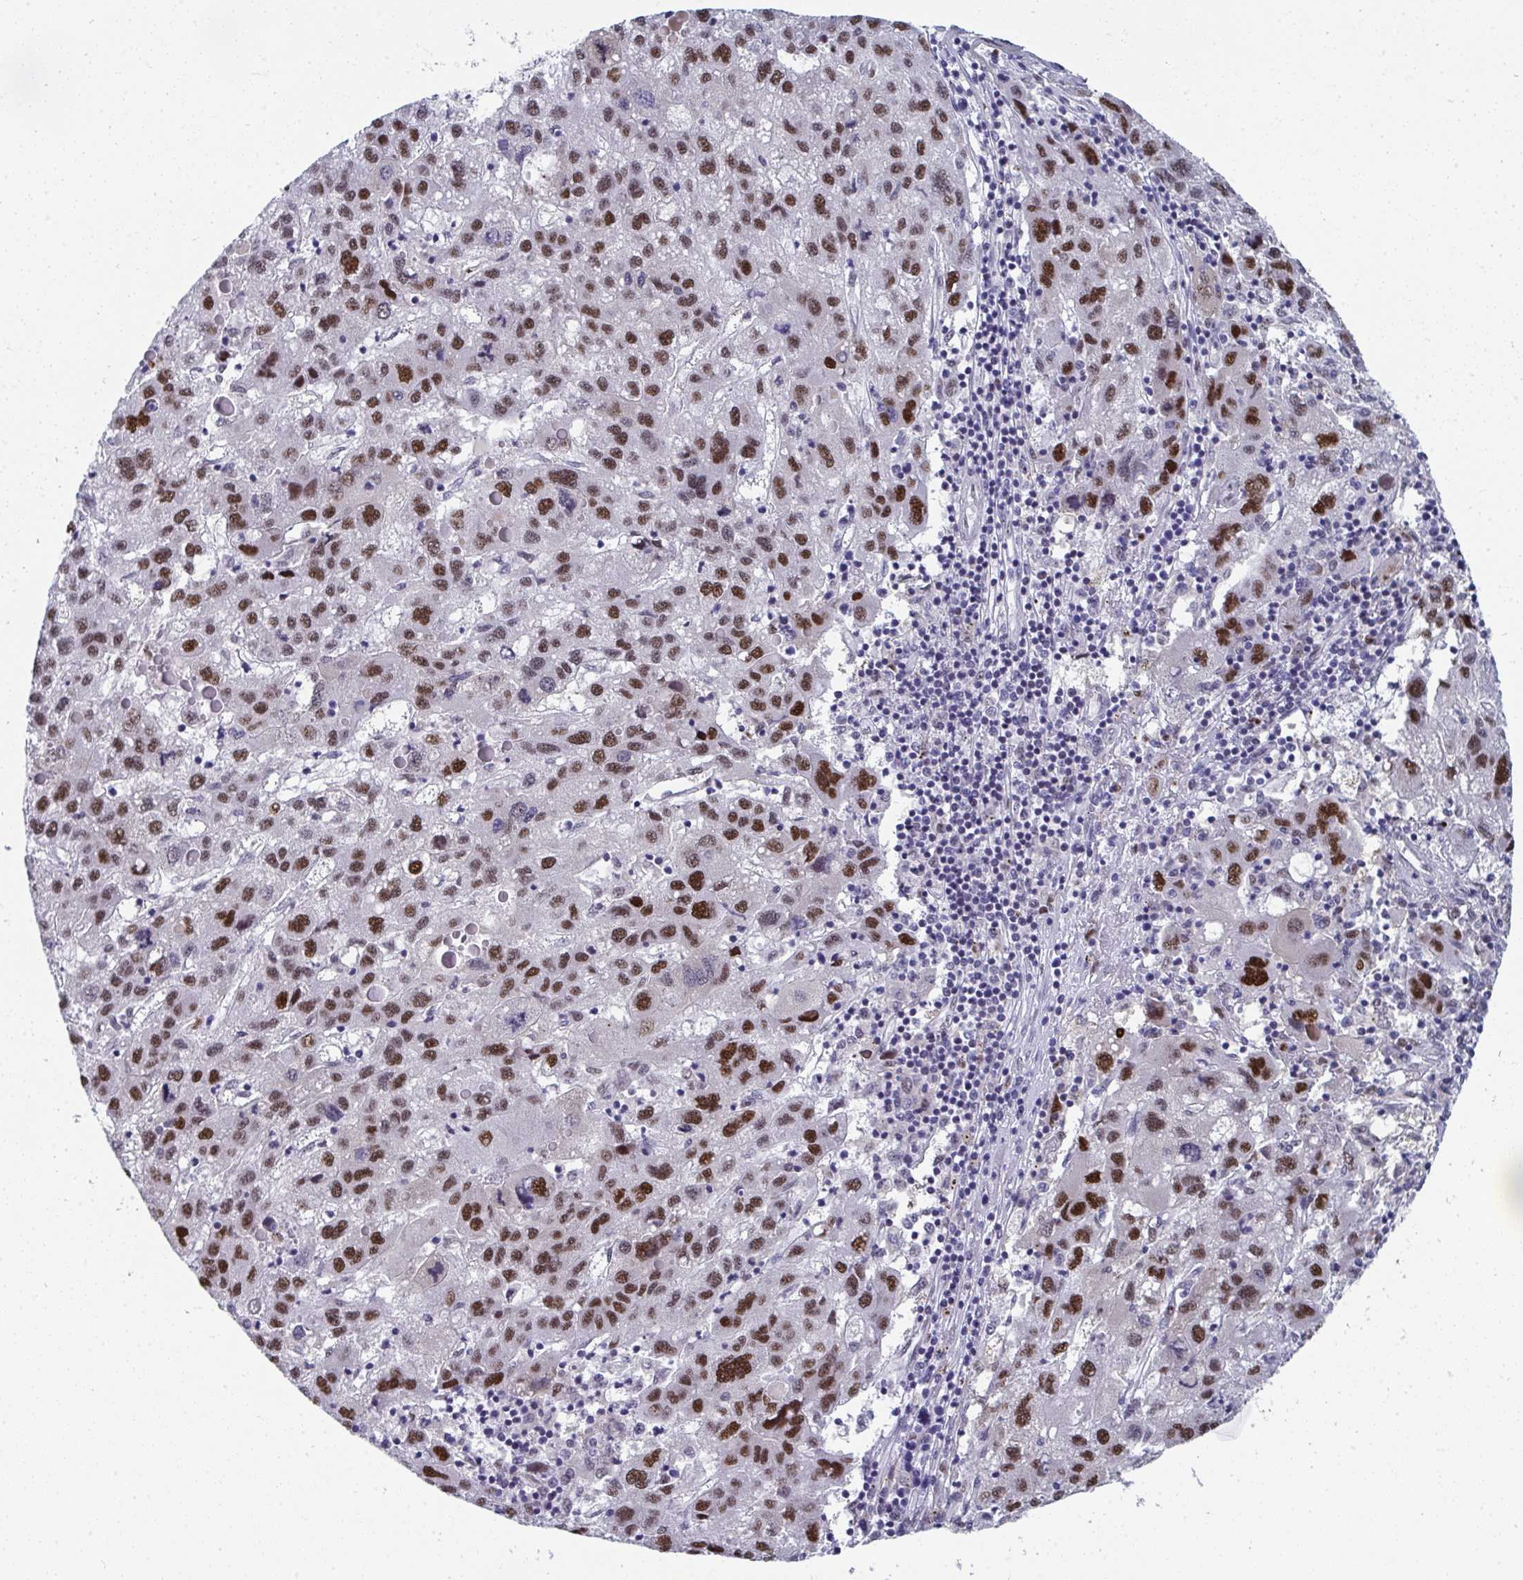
{"staining": {"intensity": "strong", "quantity": ">75%", "location": "cytoplasmic/membranous"}, "tissue": "liver cancer", "cell_type": "Tumor cells", "image_type": "cancer", "snomed": [{"axis": "morphology", "description": "Carcinoma, Hepatocellular, NOS"}, {"axis": "topography", "description": "Liver"}], "caption": "A brown stain shows strong cytoplasmic/membranous staining of a protein in liver hepatocellular carcinoma tumor cells. (Brightfield microscopy of DAB IHC at high magnification).", "gene": "JDP2", "patient": {"sex": "female", "age": 77}}